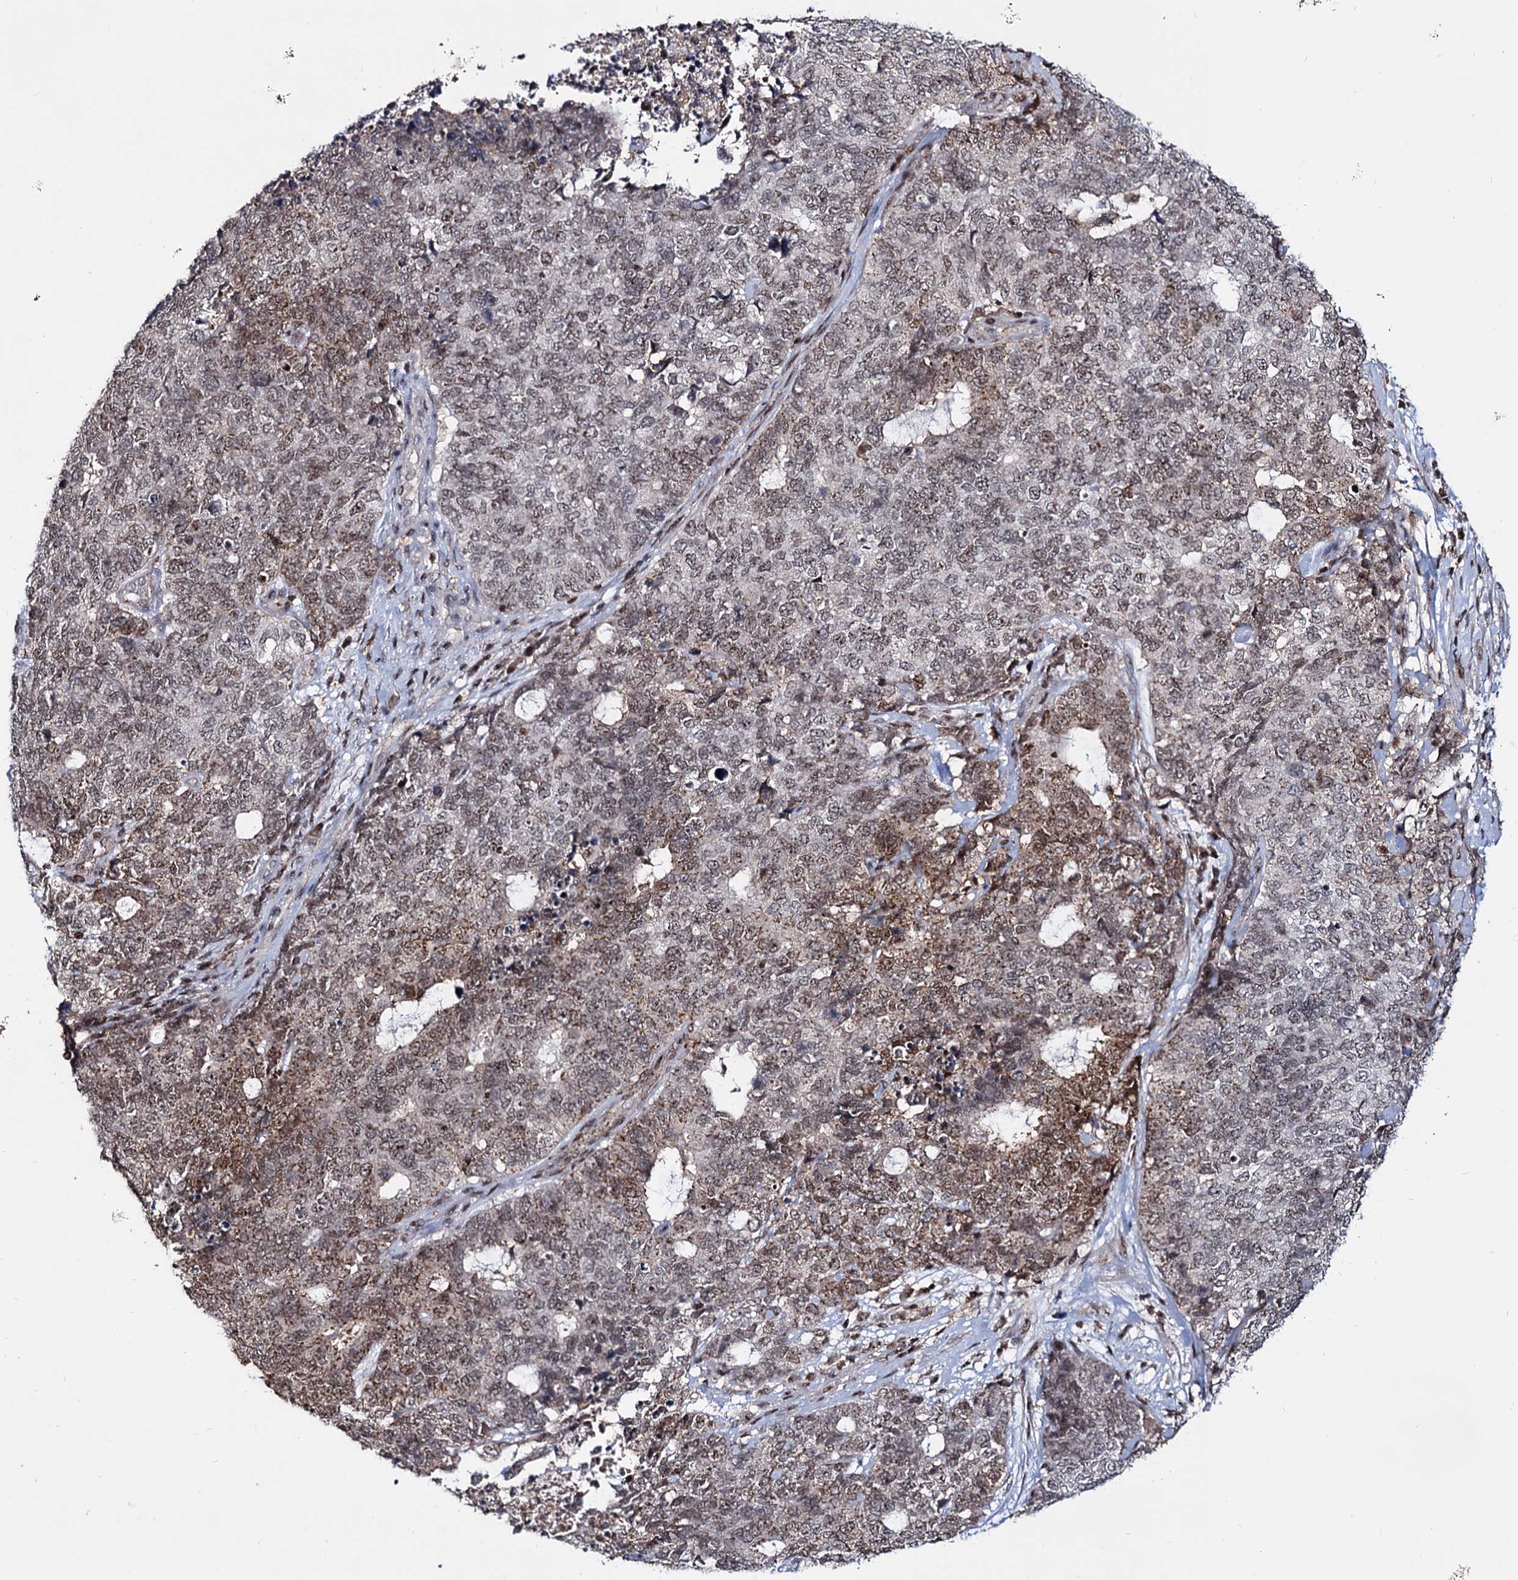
{"staining": {"intensity": "moderate", "quantity": "25%-75%", "location": "cytoplasmic/membranous,nuclear"}, "tissue": "cervical cancer", "cell_type": "Tumor cells", "image_type": "cancer", "snomed": [{"axis": "morphology", "description": "Squamous cell carcinoma, NOS"}, {"axis": "topography", "description": "Cervix"}], "caption": "Immunohistochemical staining of human squamous cell carcinoma (cervical) demonstrates moderate cytoplasmic/membranous and nuclear protein positivity in approximately 25%-75% of tumor cells.", "gene": "SMCHD1", "patient": {"sex": "female", "age": 63}}